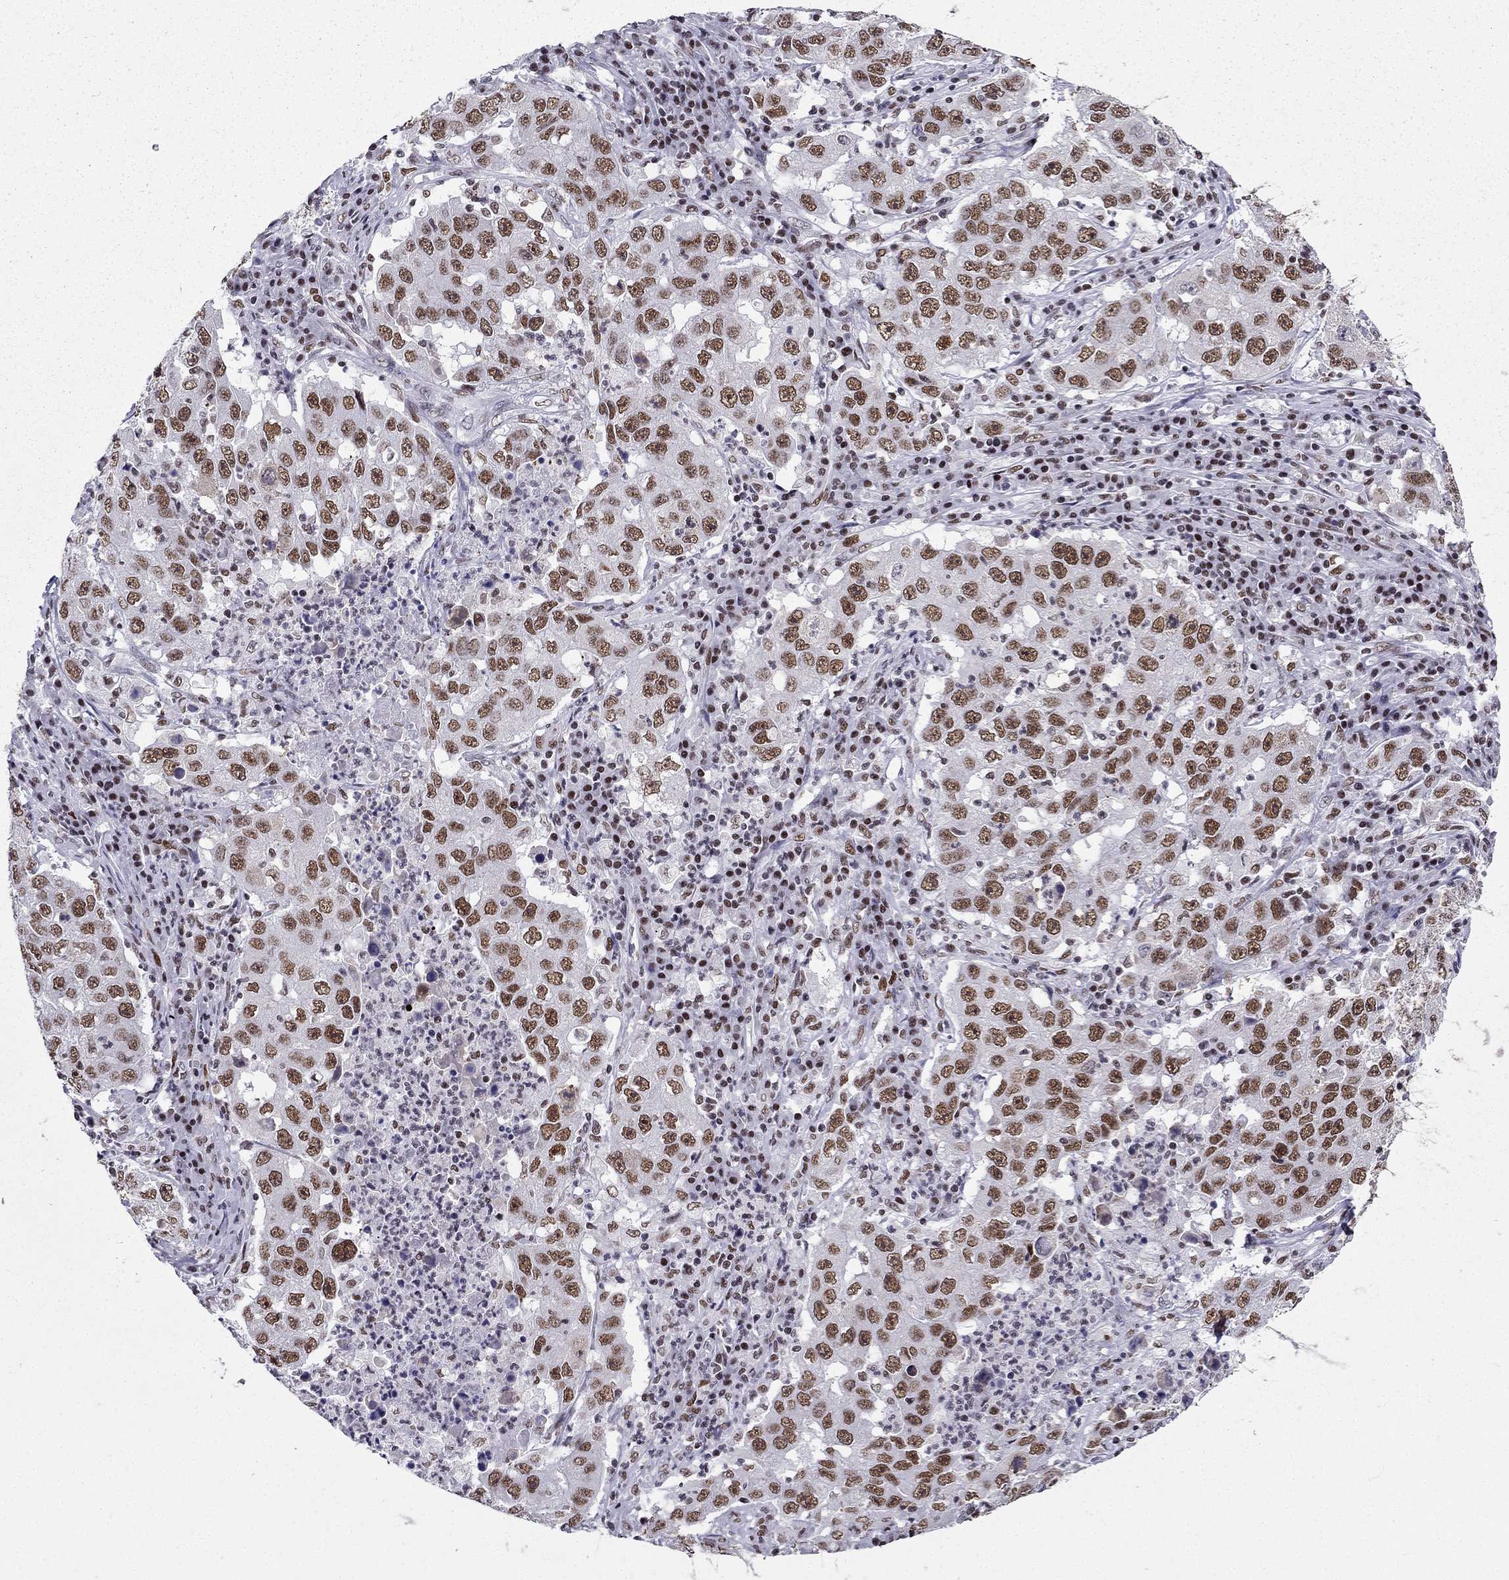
{"staining": {"intensity": "moderate", "quantity": ">75%", "location": "nuclear"}, "tissue": "lung cancer", "cell_type": "Tumor cells", "image_type": "cancer", "snomed": [{"axis": "morphology", "description": "Adenocarcinoma, NOS"}, {"axis": "topography", "description": "Lung"}], "caption": "Moderate nuclear staining for a protein is seen in approximately >75% of tumor cells of lung cancer using immunohistochemistry.", "gene": "ZNF420", "patient": {"sex": "male", "age": 73}}